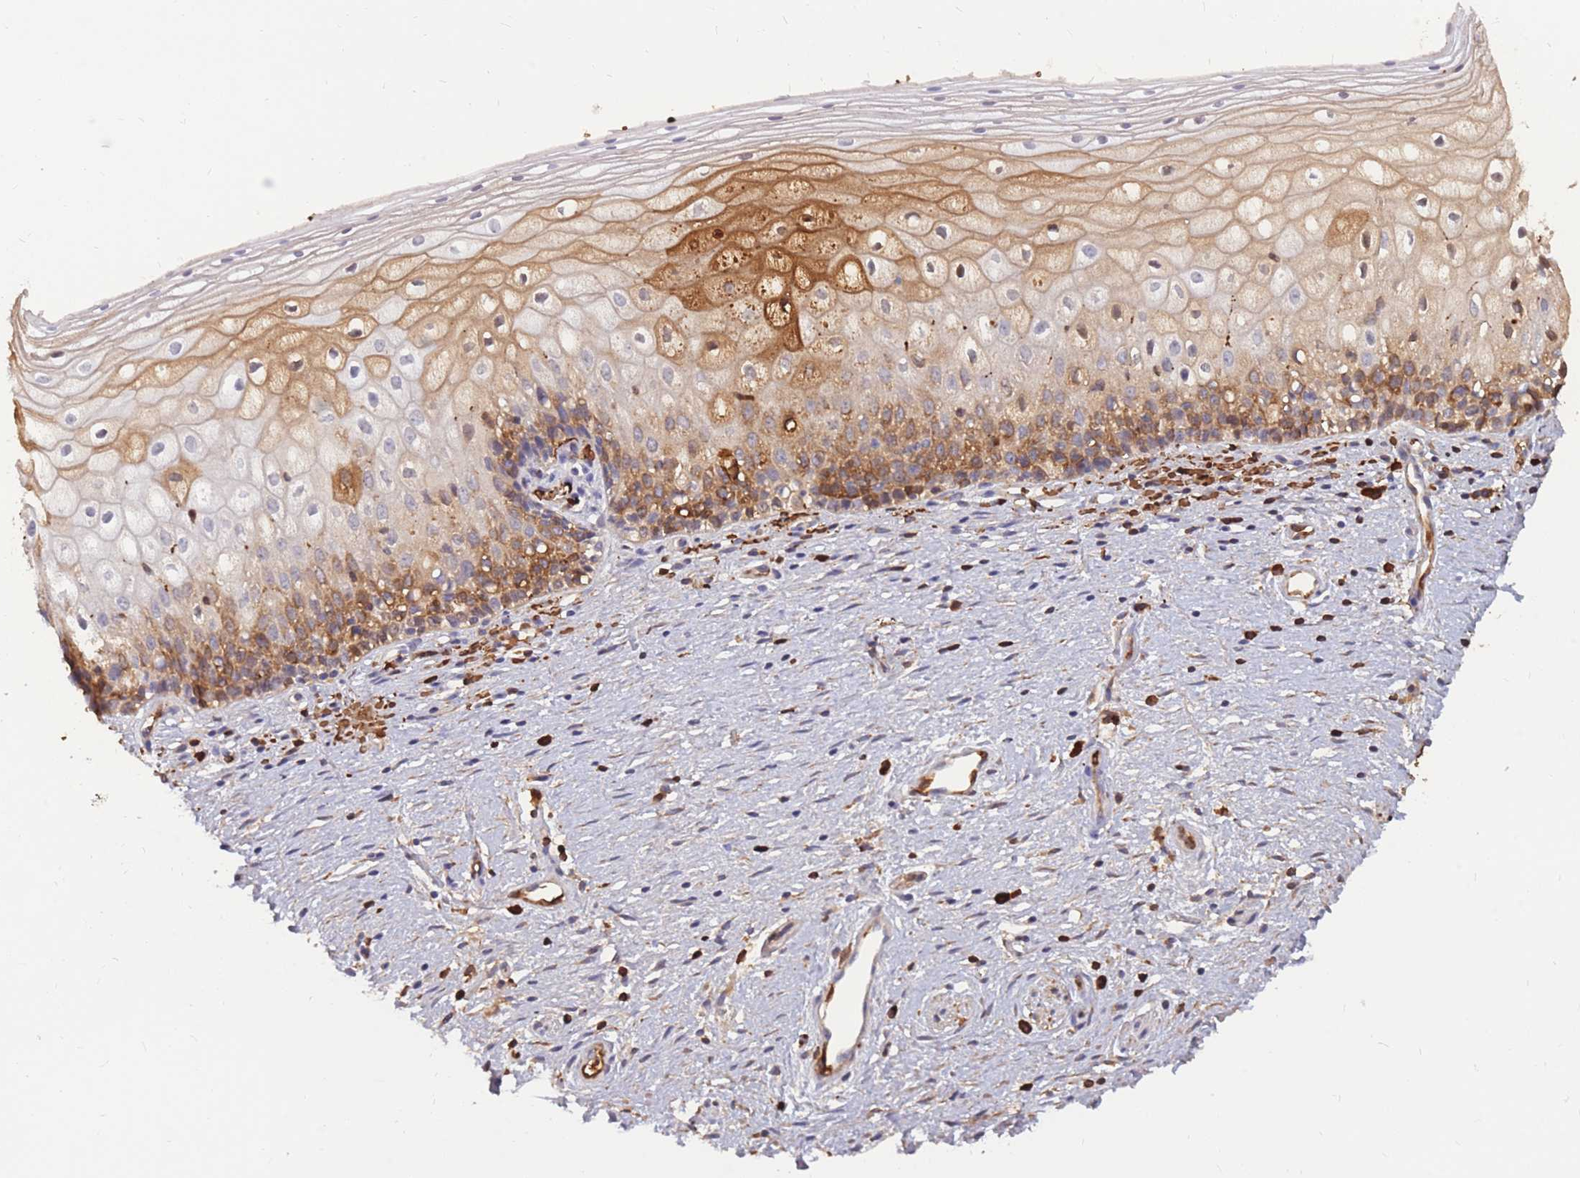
{"staining": {"intensity": "moderate", "quantity": "<25%", "location": "cytoplasmic/membranous"}, "tissue": "vagina", "cell_type": "Squamous epithelial cells", "image_type": "normal", "snomed": [{"axis": "morphology", "description": "Normal tissue, NOS"}, {"axis": "topography", "description": "Vagina"}], "caption": "Immunohistochemistry (IHC) of normal vagina shows low levels of moderate cytoplasmic/membranous staining in about <25% of squamous epithelial cells. The protein is stained brown, and the nuclei are stained in blue (DAB IHC with brightfield microscopy, high magnification).", "gene": "ATP10D", "patient": {"sex": "female", "age": 60}}